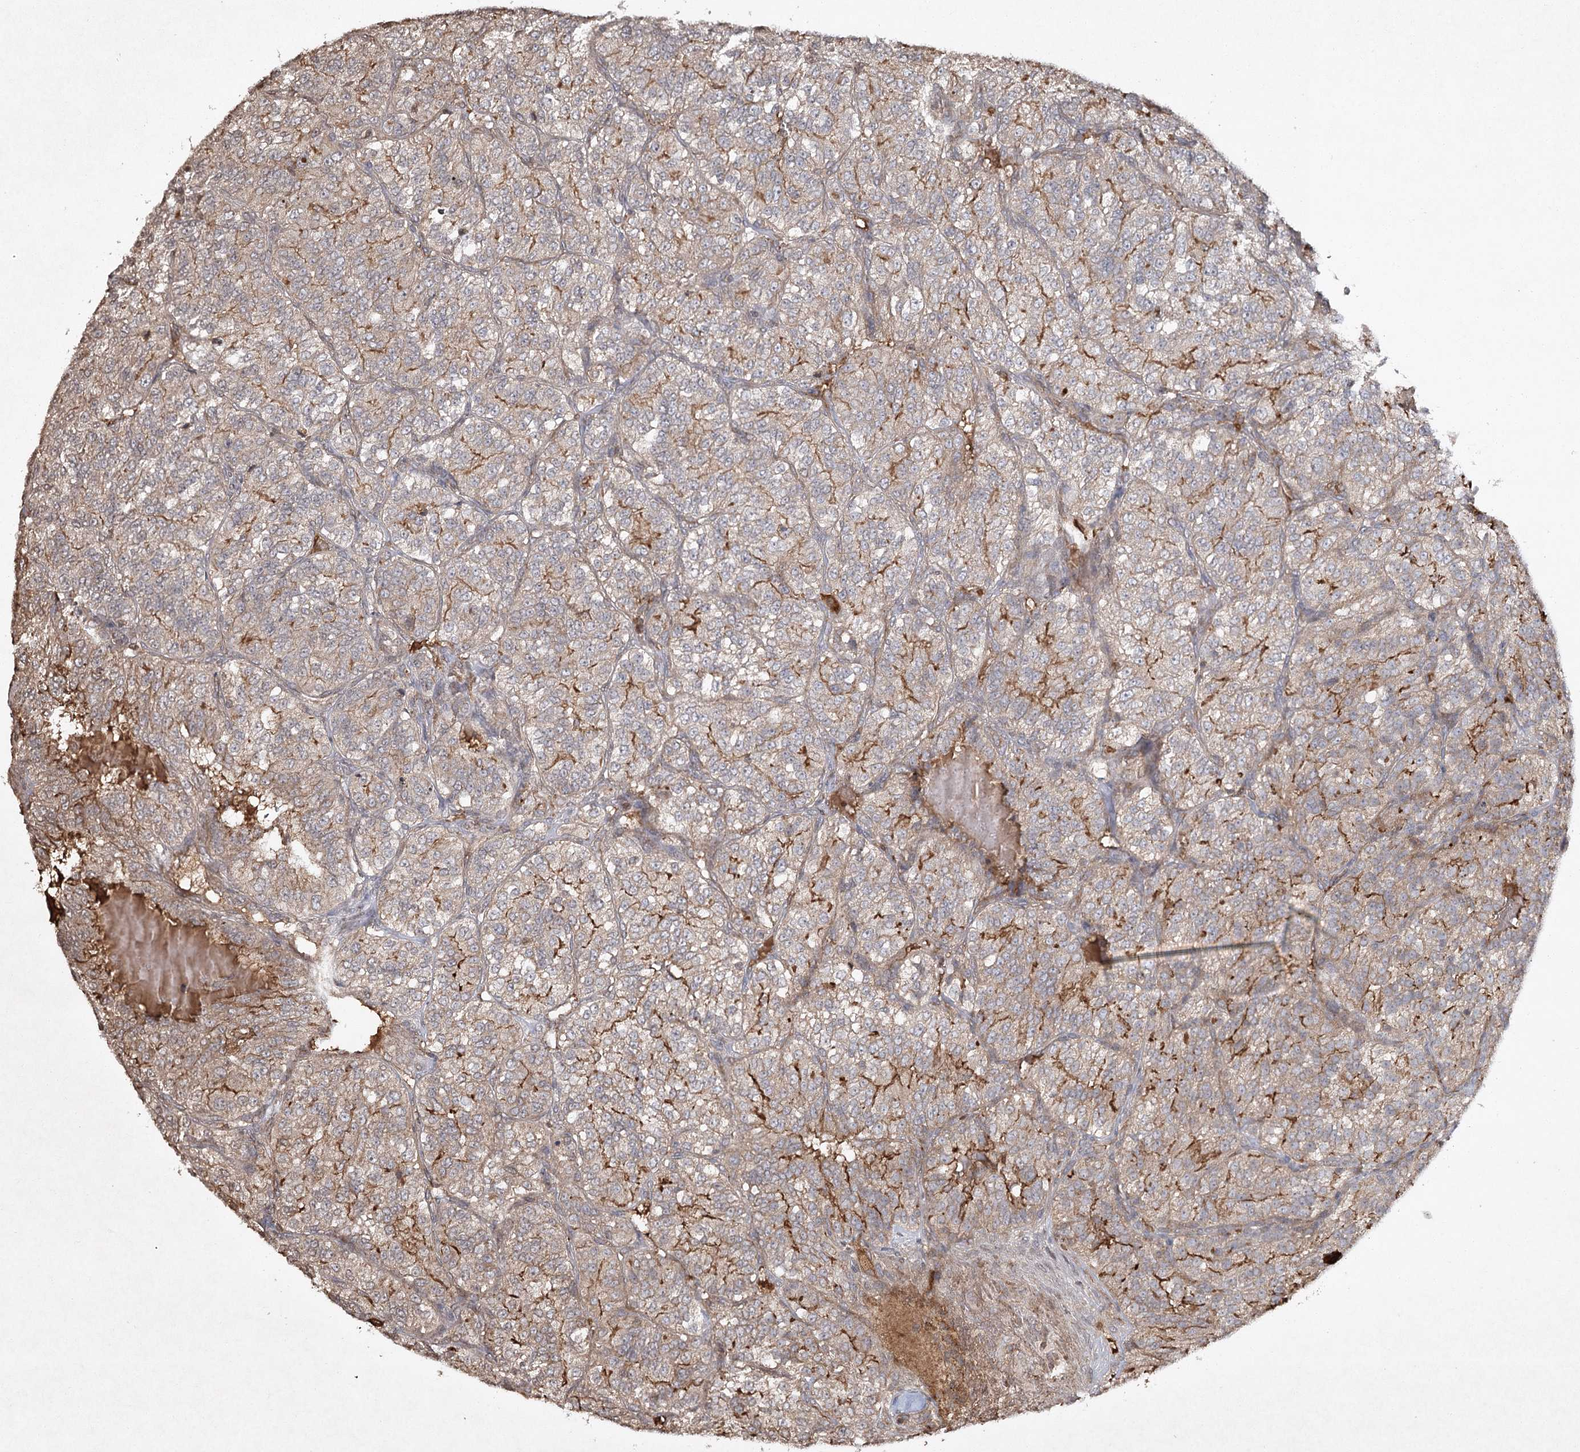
{"staining": {"intensity": "weak", "quantity": "<25%", "location": "cytoplasmic/membranous"}, "tissue": "renal cancer", "cell_type": "Tumor cells", "image_type": "cancer", "snomed": [{"axis": "morphology", "description": "Adenocarcinoma, NOS"}, {"axis": "topography", "description": "Kidney"}], "caption": "There is no significant expression in tumor cells of renal cancer.", "gene": "CYP2B6", "patient": {"sex": "female", "age": 63}}